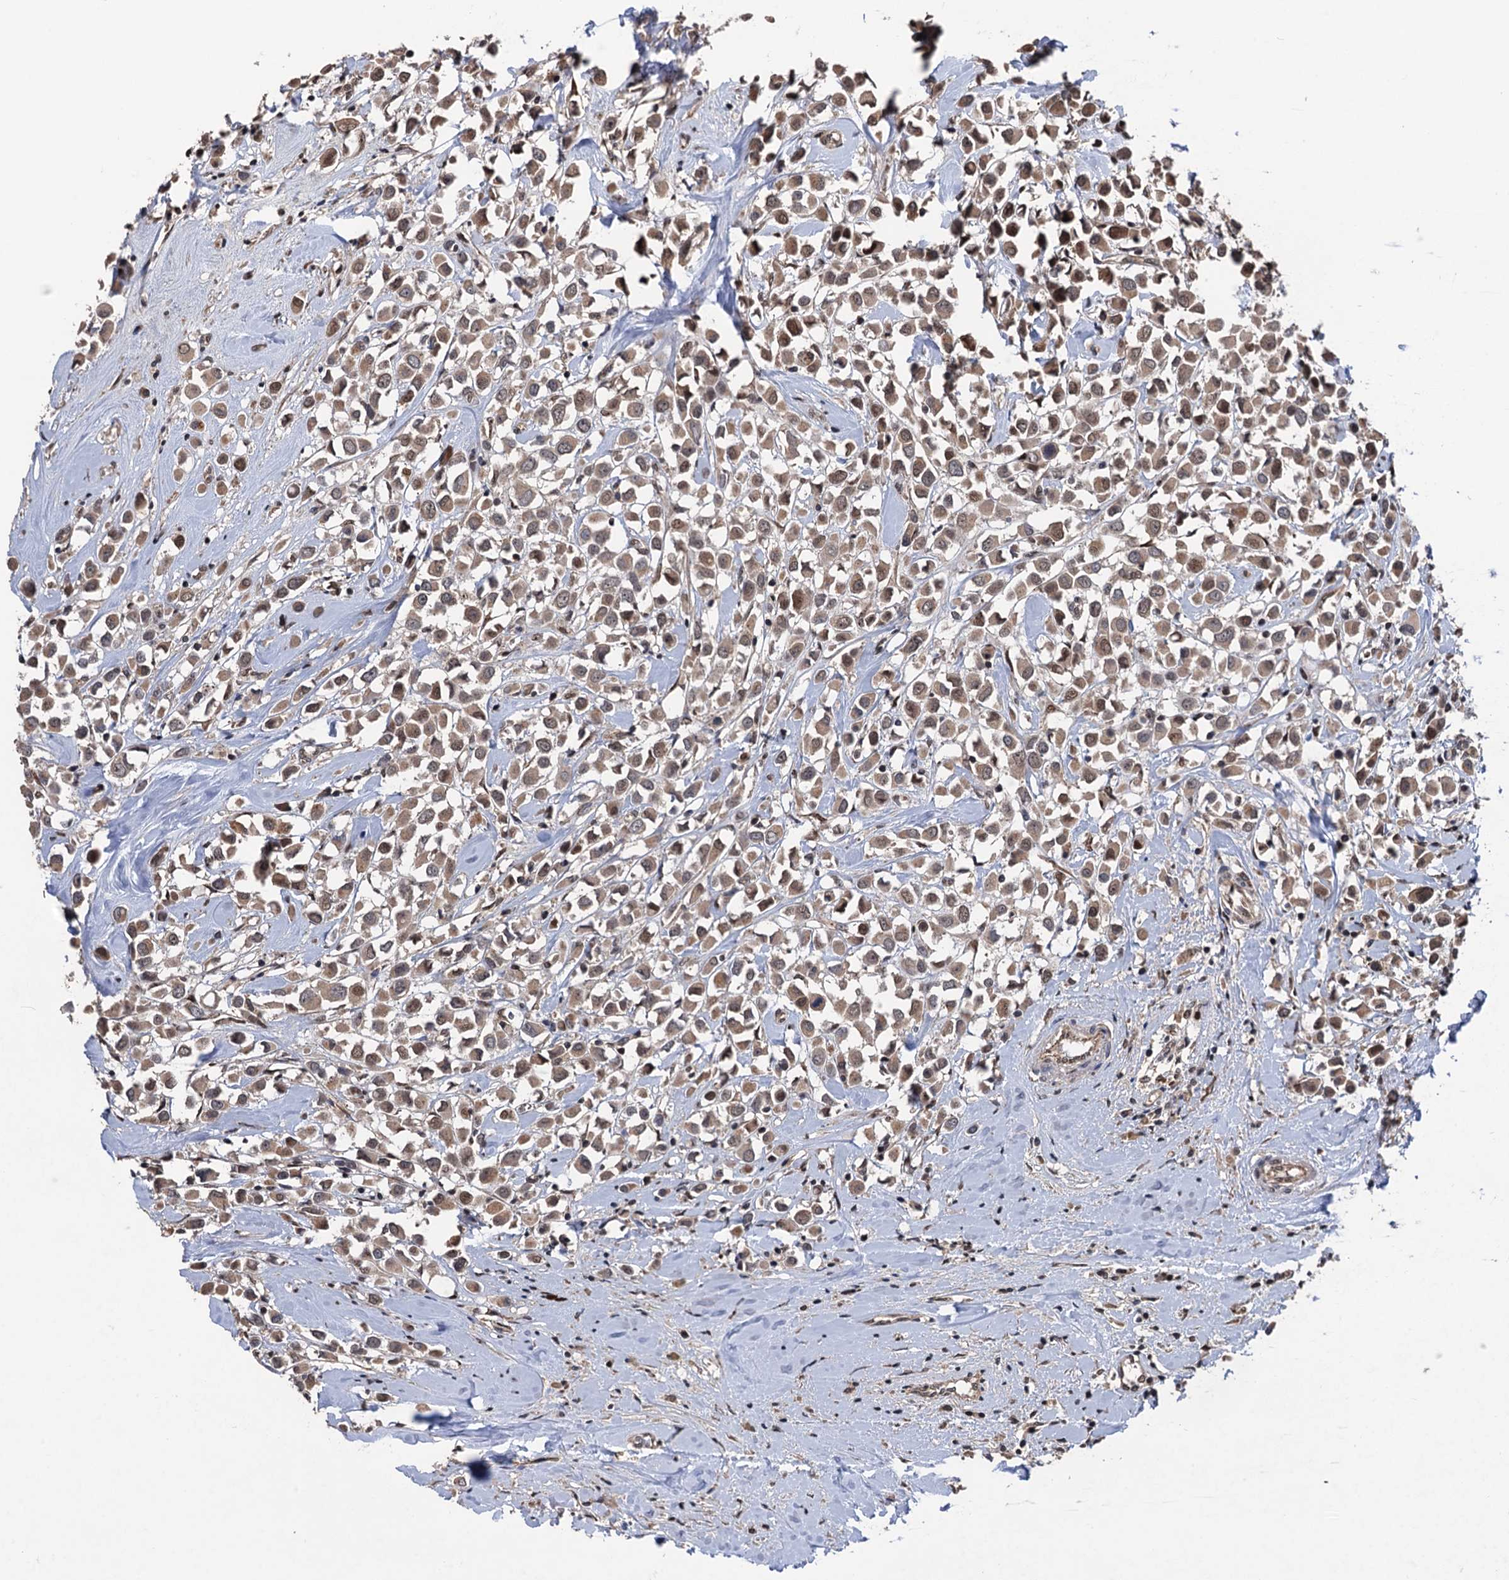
{"staining": {"intensity": "weak", "quantity": ">75%", "location": "cytoplasmic/membranous,nuclear"}, "tissue": "breast cancer", "cell_type": "Tumor cells", "image_type": "cancer", "snomed": [{"axis": "morphology", "description": "Duct carcinoma"}, {"axis": "topography", "description": "Breast"}], "caption": "Protein analysis of invasive ductal carcinoma (breast) tissue displays weak cytoplasmic/membranous and nuclear positivity in approximately >75% of tumor cells.", "gene": "RASSF4", "patient": {"sex": "female", "age": 61}}